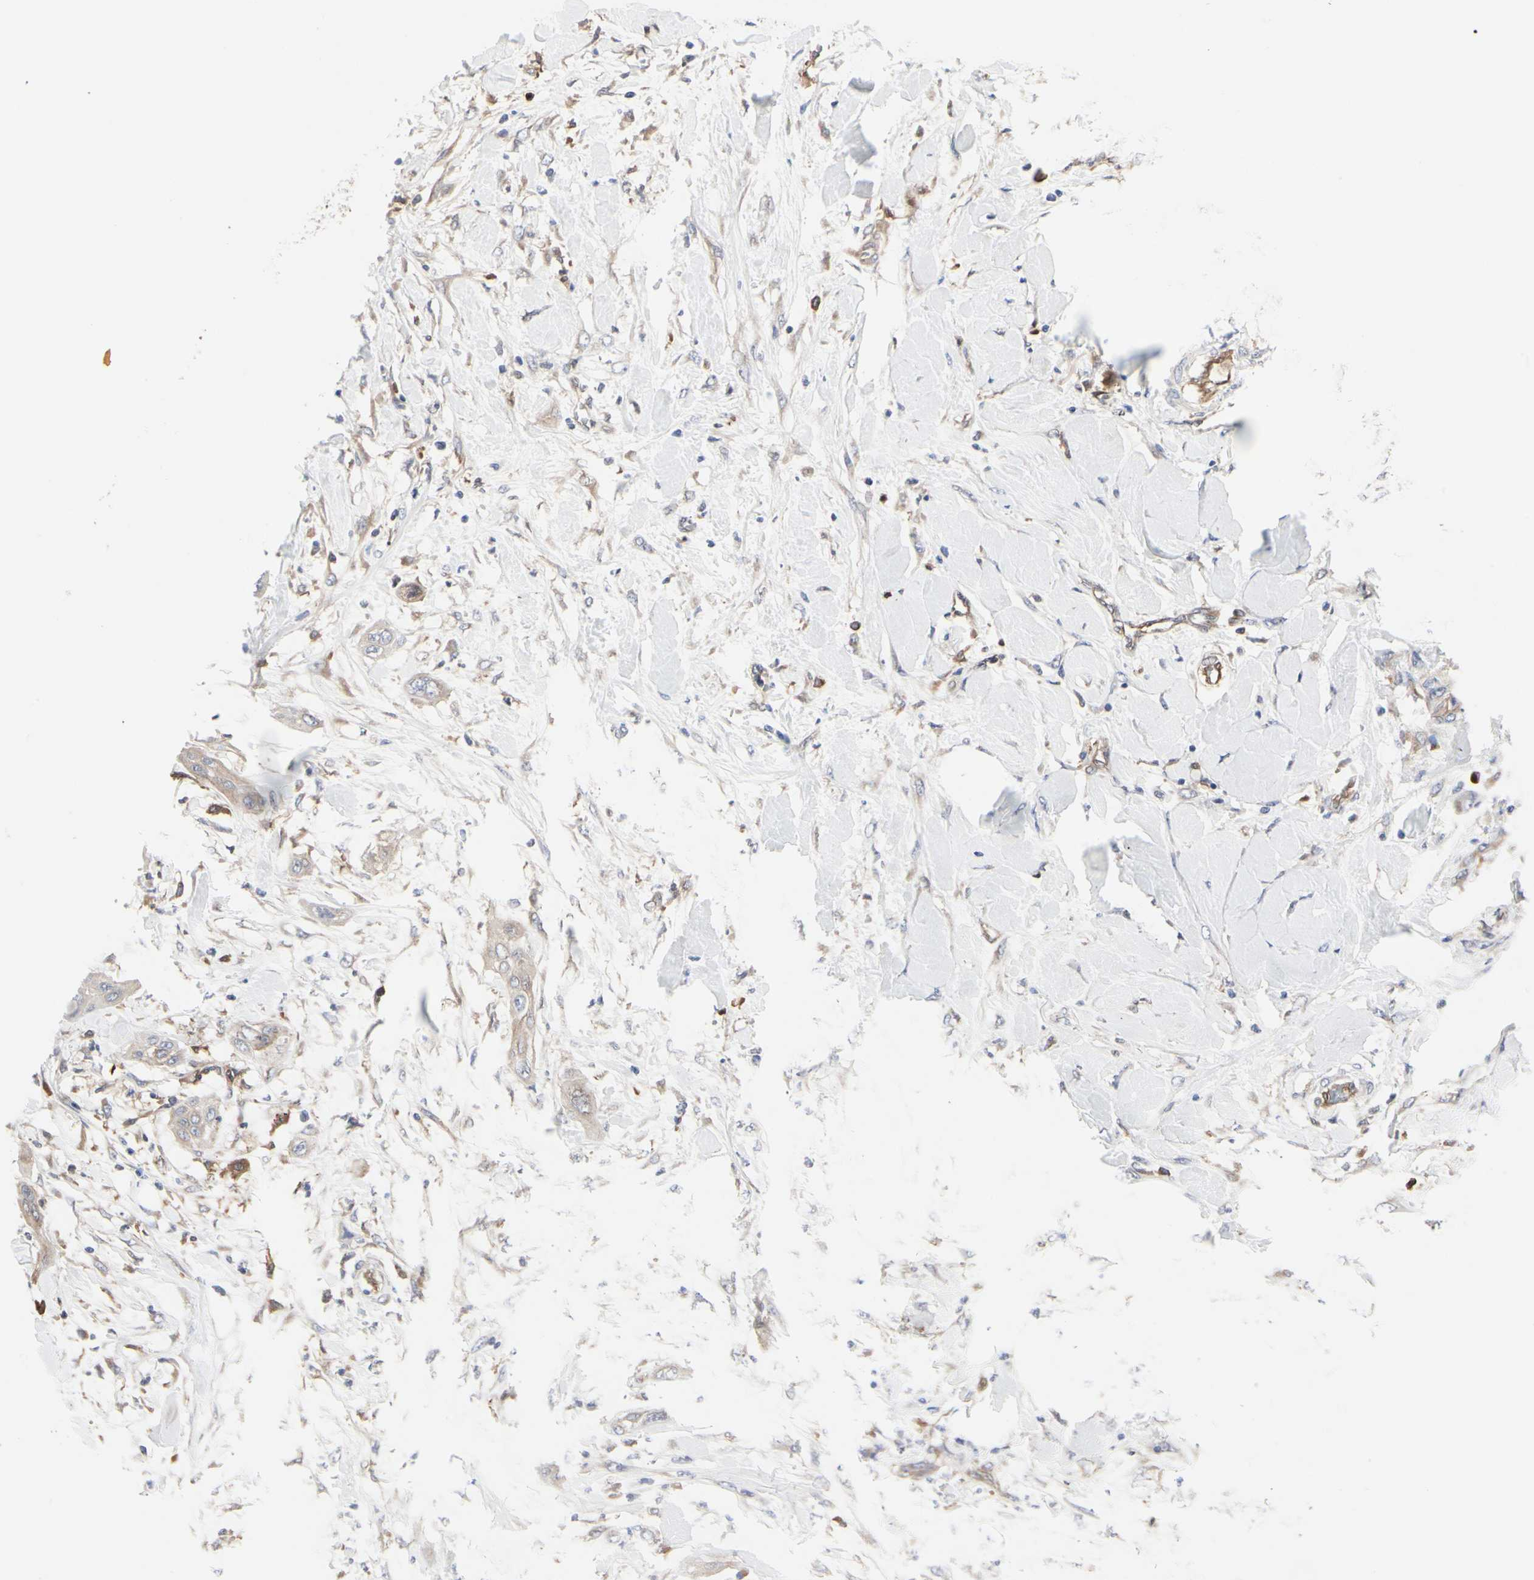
{"staining": {"intensity": "weak", "quantity": ">75%", "location": "cytoplasmic/membranous"}, "tissue": "lung cancer", "cell_type": "Tumor cells", "image_type": "cancer", "snomed": [{"axis": "morphology", "description": "Squamous cell carcinoma, NOS"}, {"axis": "topography", "description": "Lung"}], "caption": "Tumor cells exhibit low levels of weak cytoplasmic/membranous positivity in about >75% of cells in human lung cancer (squamous cell carcinoma). The staining was performed using DAB to visualize the protein expression in brown, while the nuclei were stained in blue with hematoxylin (Magnification: 20x).", "gene": "C3orf52", "patient": {"sex": "female", "age": 47}}